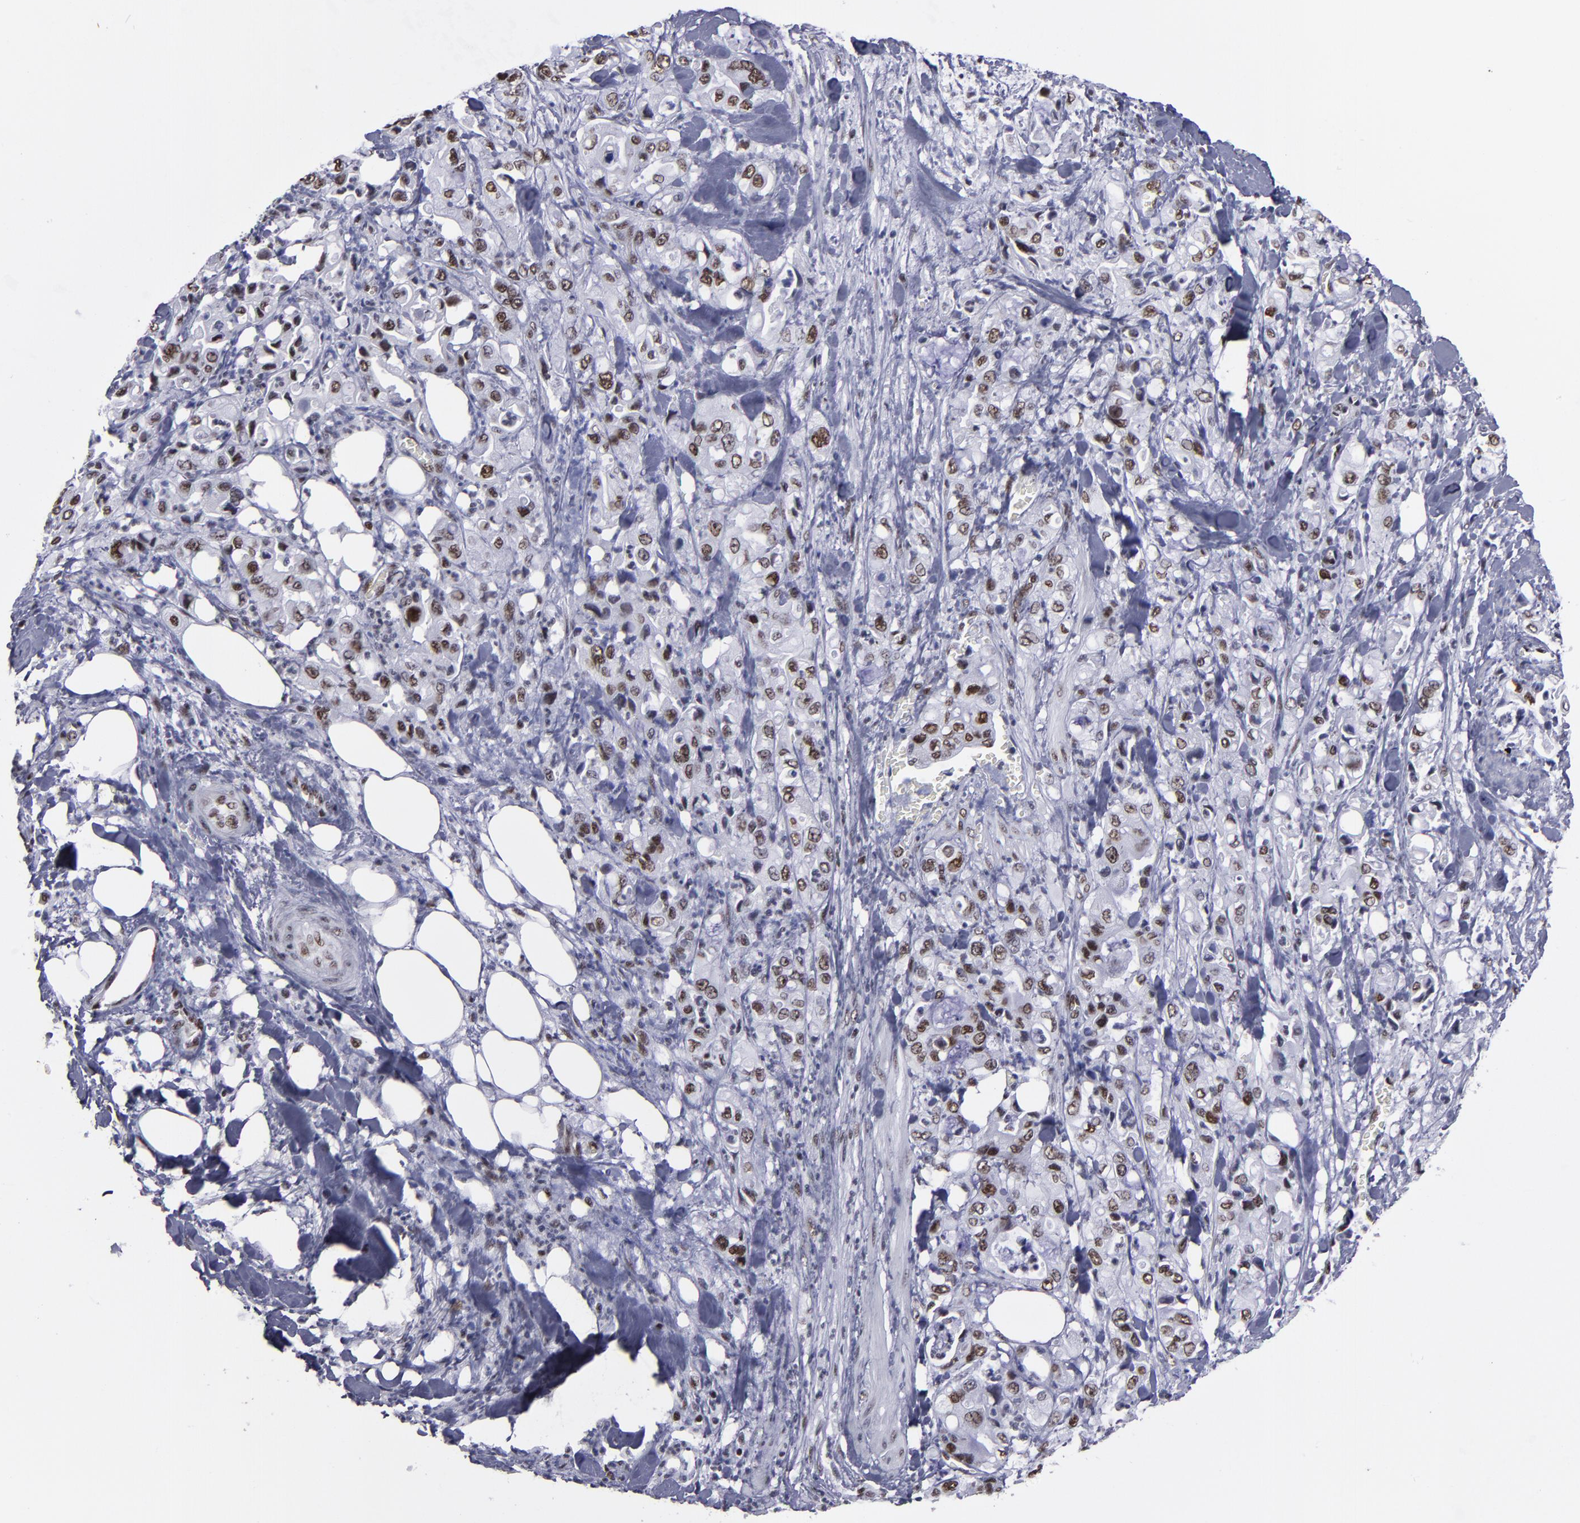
{"staining": {"intensity": "strong", "quantity": "25%-75%", "location": "nuclear"}, "tissue": "pancreatic cancer", "cell_type": "Tumor cells", "image_type": "cancer", "snomed": [{"axis": "morphology", "description": "Adenocarcinoma, NOS"}, {"axis": "topography", "description": "Pancreas"}], "caption": "DAB immunohistochemical staining of human pancreatic cancer exhibits strong nuclear protein staining in about 25%-75% of tumor cells.", "gene": "TERF2", "patient": {"sex": "male", "age": 70}}